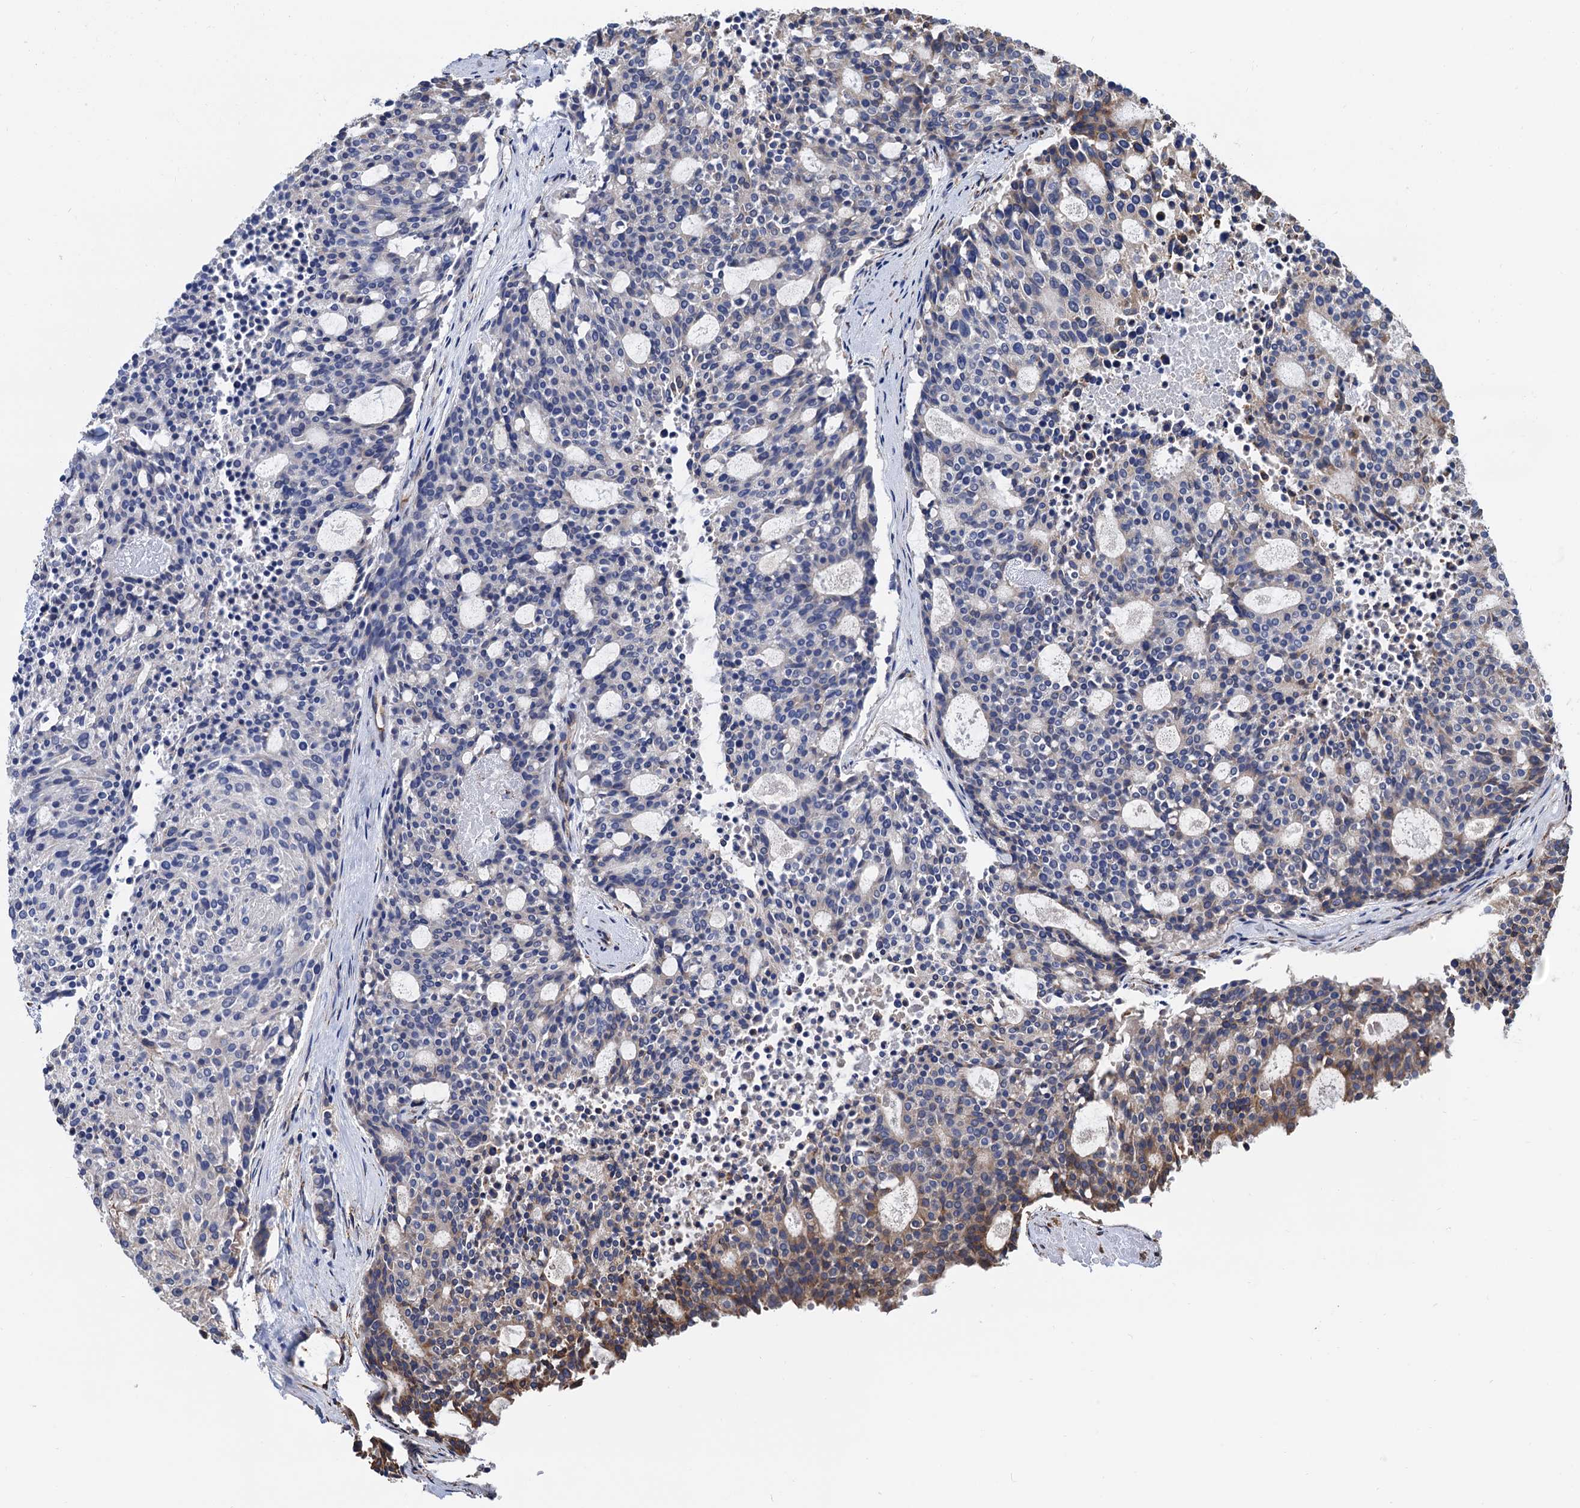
{"staining": {"intensity": "weak", "quantity": "<25%", "location": "cytoplasmic/membranous"}, "tissue": "carcinoid", "cell_type": "Tumor cells", "image_type": "cancer", "snomed": [{"axis": "morphology", "description": "Carcinoid, malignant, NOS"}, {"axis": "topography", "description": "Pancreas"}], "caption": "The micrograph shows no significant staining in tumor cells of carcinoid (malignant). (DAB IHC, high magnification).", "gene": "CNNM1", "patient": {"sex": "female", "age": 54}}